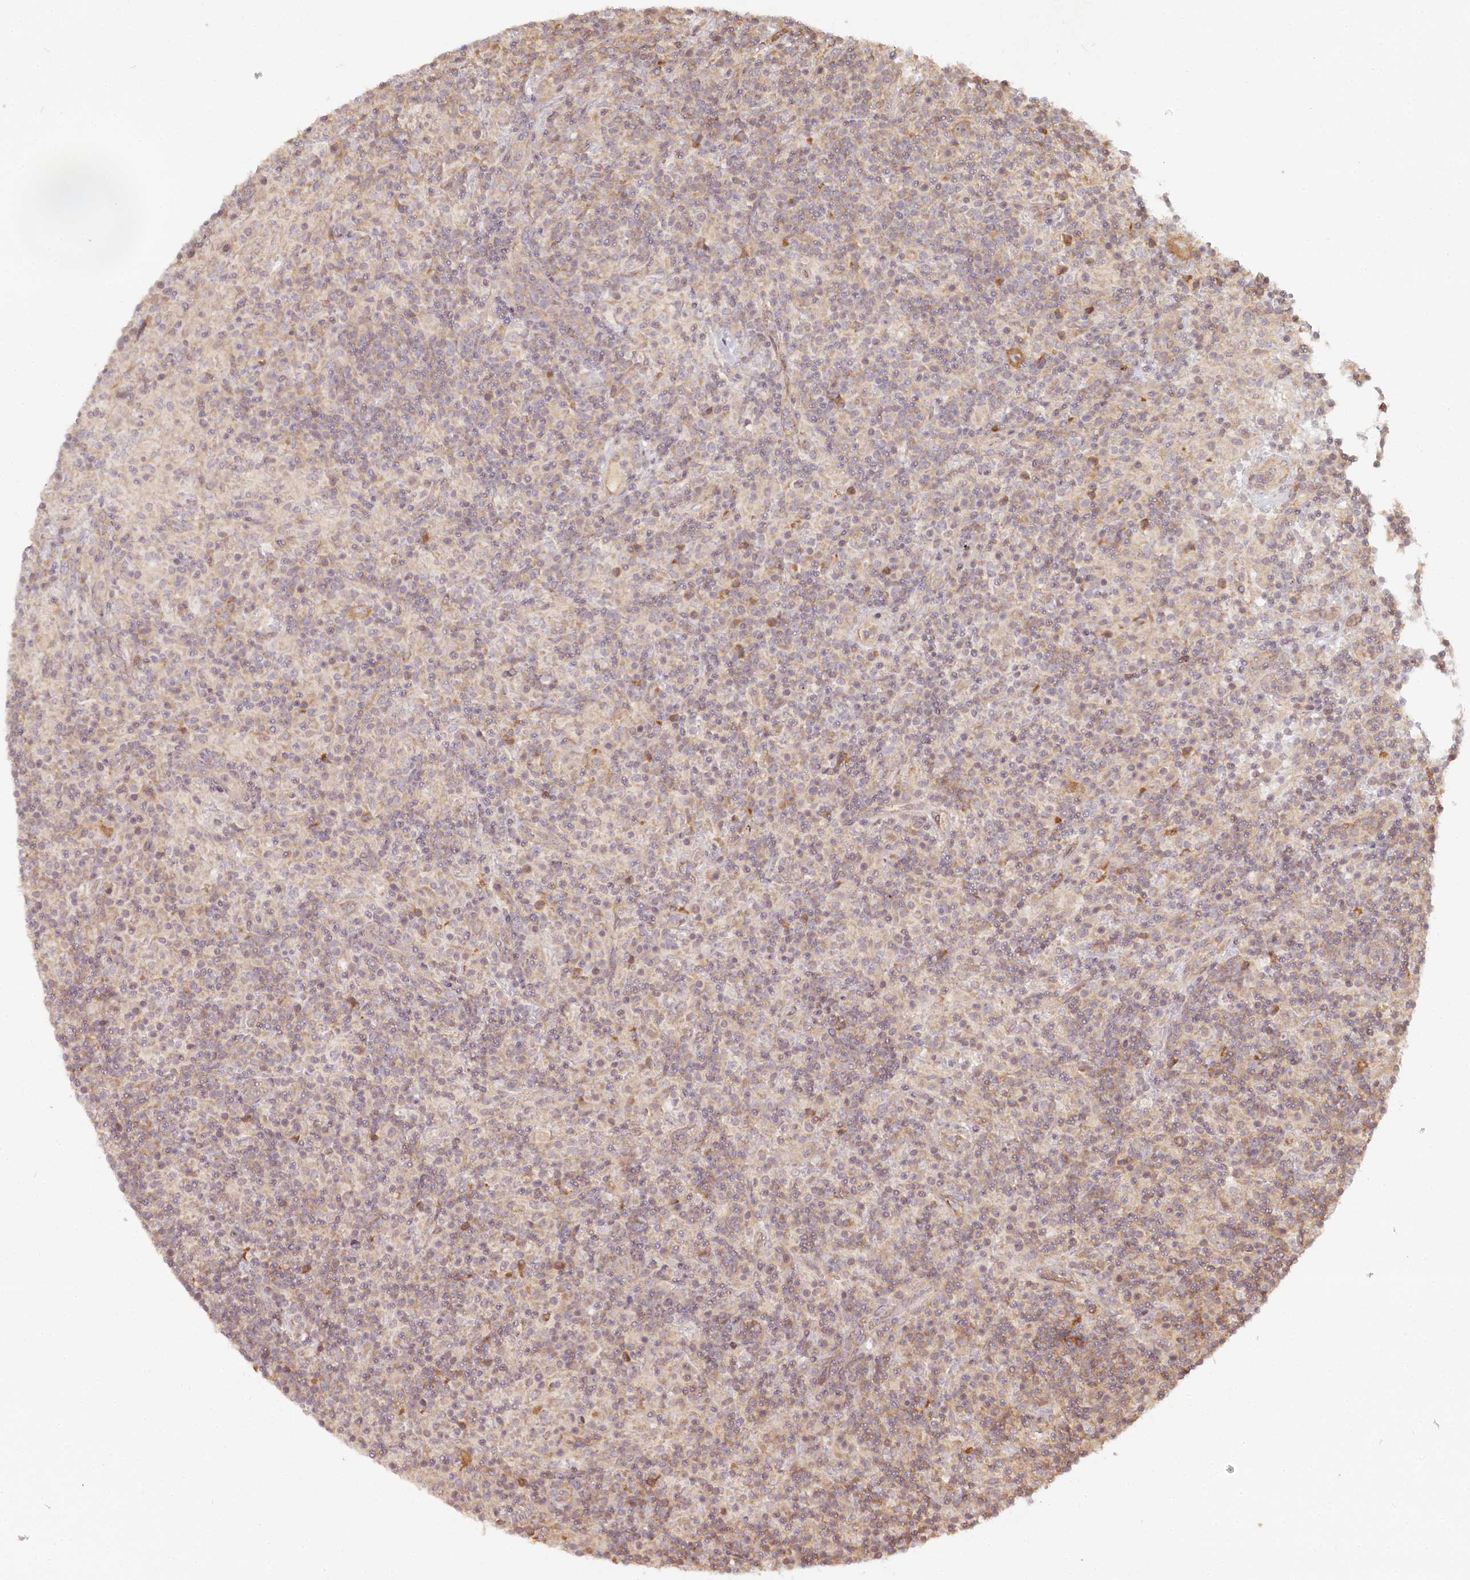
{"staining": {"intensity": "moderate", "quantity": "25%-75%", "location": "cytoplasmic/membranous"}, "tissue": "lymphoma", "cell_type": "Tumor cells", "image_type": "cancer", "snomed": [{"axis": "morphology", "description": "Hodgkin's disease, NOS"}, {"axis": "topography", "description": "Lymph node"}], "caption": "Lymphoma stained for a protein (brown) exhibits moderate cytoplasmic/membranous positive expression in approximately 25%-75% of tumor cells.", "gene": "TMIE", "patient": {"sex": "male", "age": 70}}